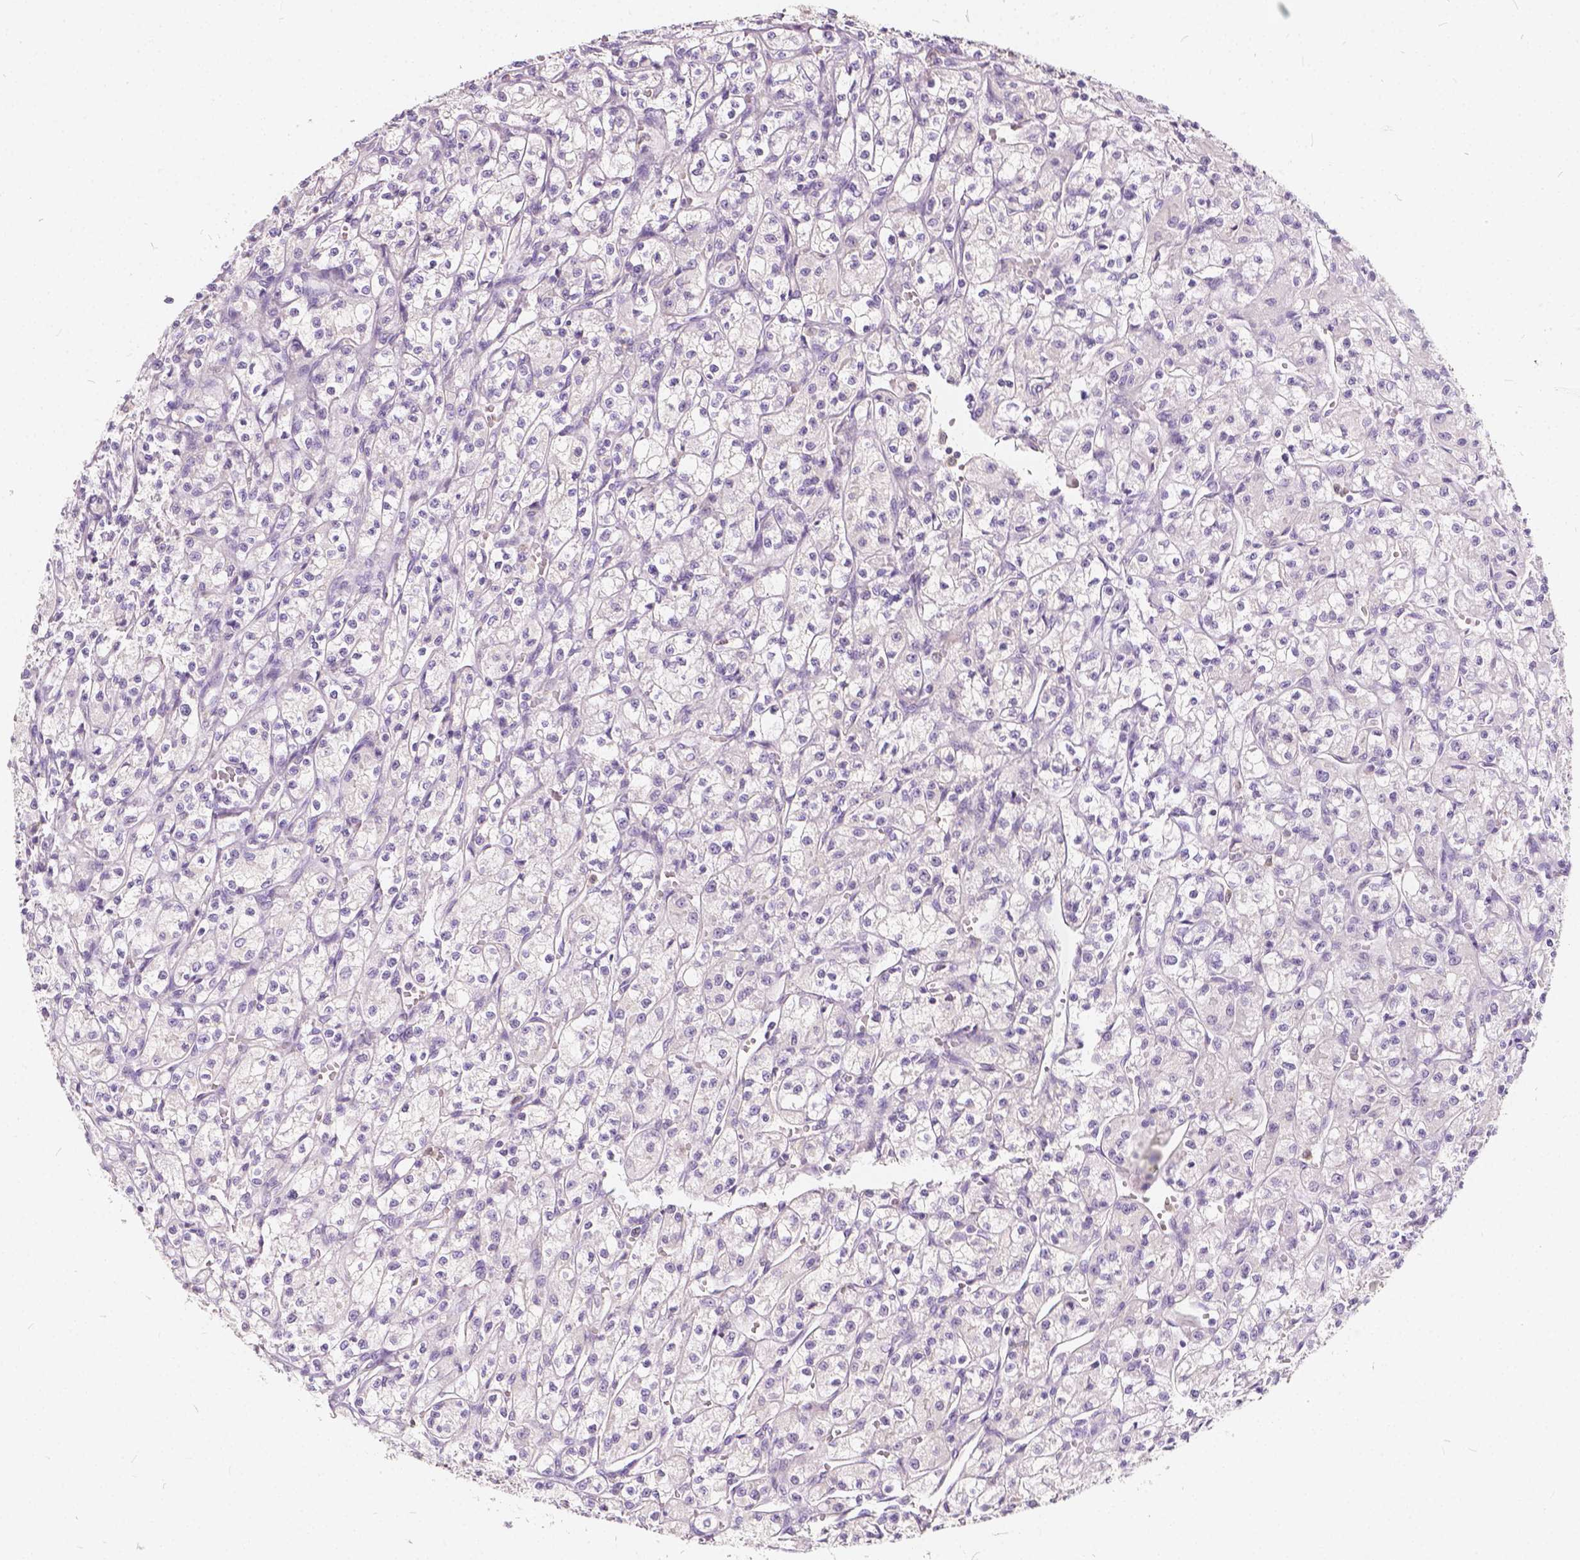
{"staining": {"intensity": "negative", "quantity": "none", "location": "none"}, "tissue": "renal cancer", "cell_type": "Tumor cells", "image_type": "cancer", "snomed": [{"axis": "morphology", "description": "Adenocarcinoma, NOS"}, {"axis": "topography", "description": "Kidney"}], "caption": "This is an immunohistochemistry micrograph of human adenocarcinoma (renal). There is no staining in tumor cells.", "gene": "KIAA0513", "patient": {"sex": "female", "age": 70}}